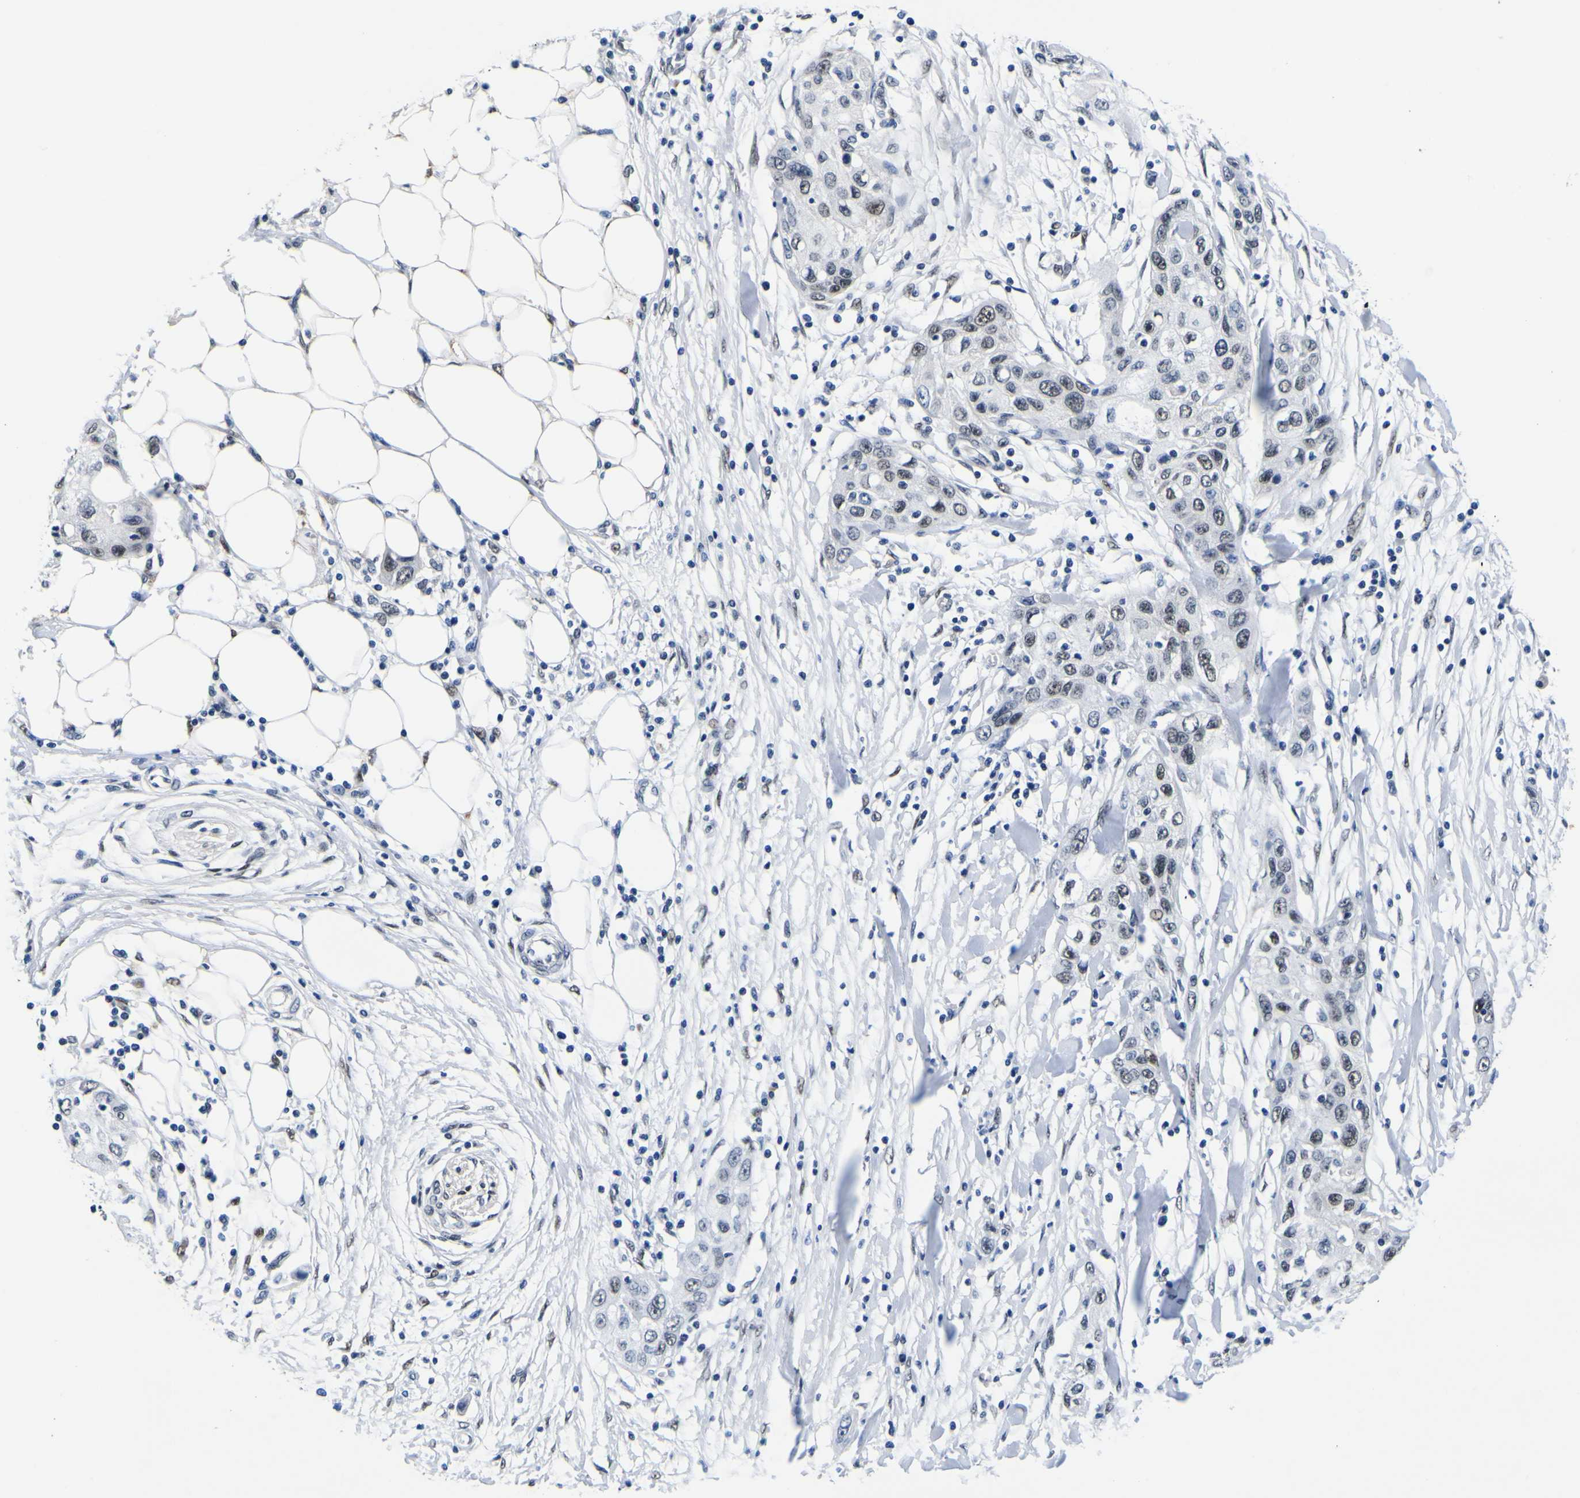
{"staining": {"intensity": "weak", "quantity": "<25%", "location": "nuclear"}, "tissue": "pancreatic cancer", "cell_type": "Tumor cells", "image_type": "cancer", "snomed": [{"axis": "morphology", "description": "Adenocarcinoma, NOS"}, {"axis": "topography", "description": "Pancreas"}], "caption": "This is an immunohistochemistry histopathology image of human pancreatic adenocarcinoma. There is no positivity in tumor cells.", "gene": "CUL4B", "patient": {"sex": "female", "age": 70}}